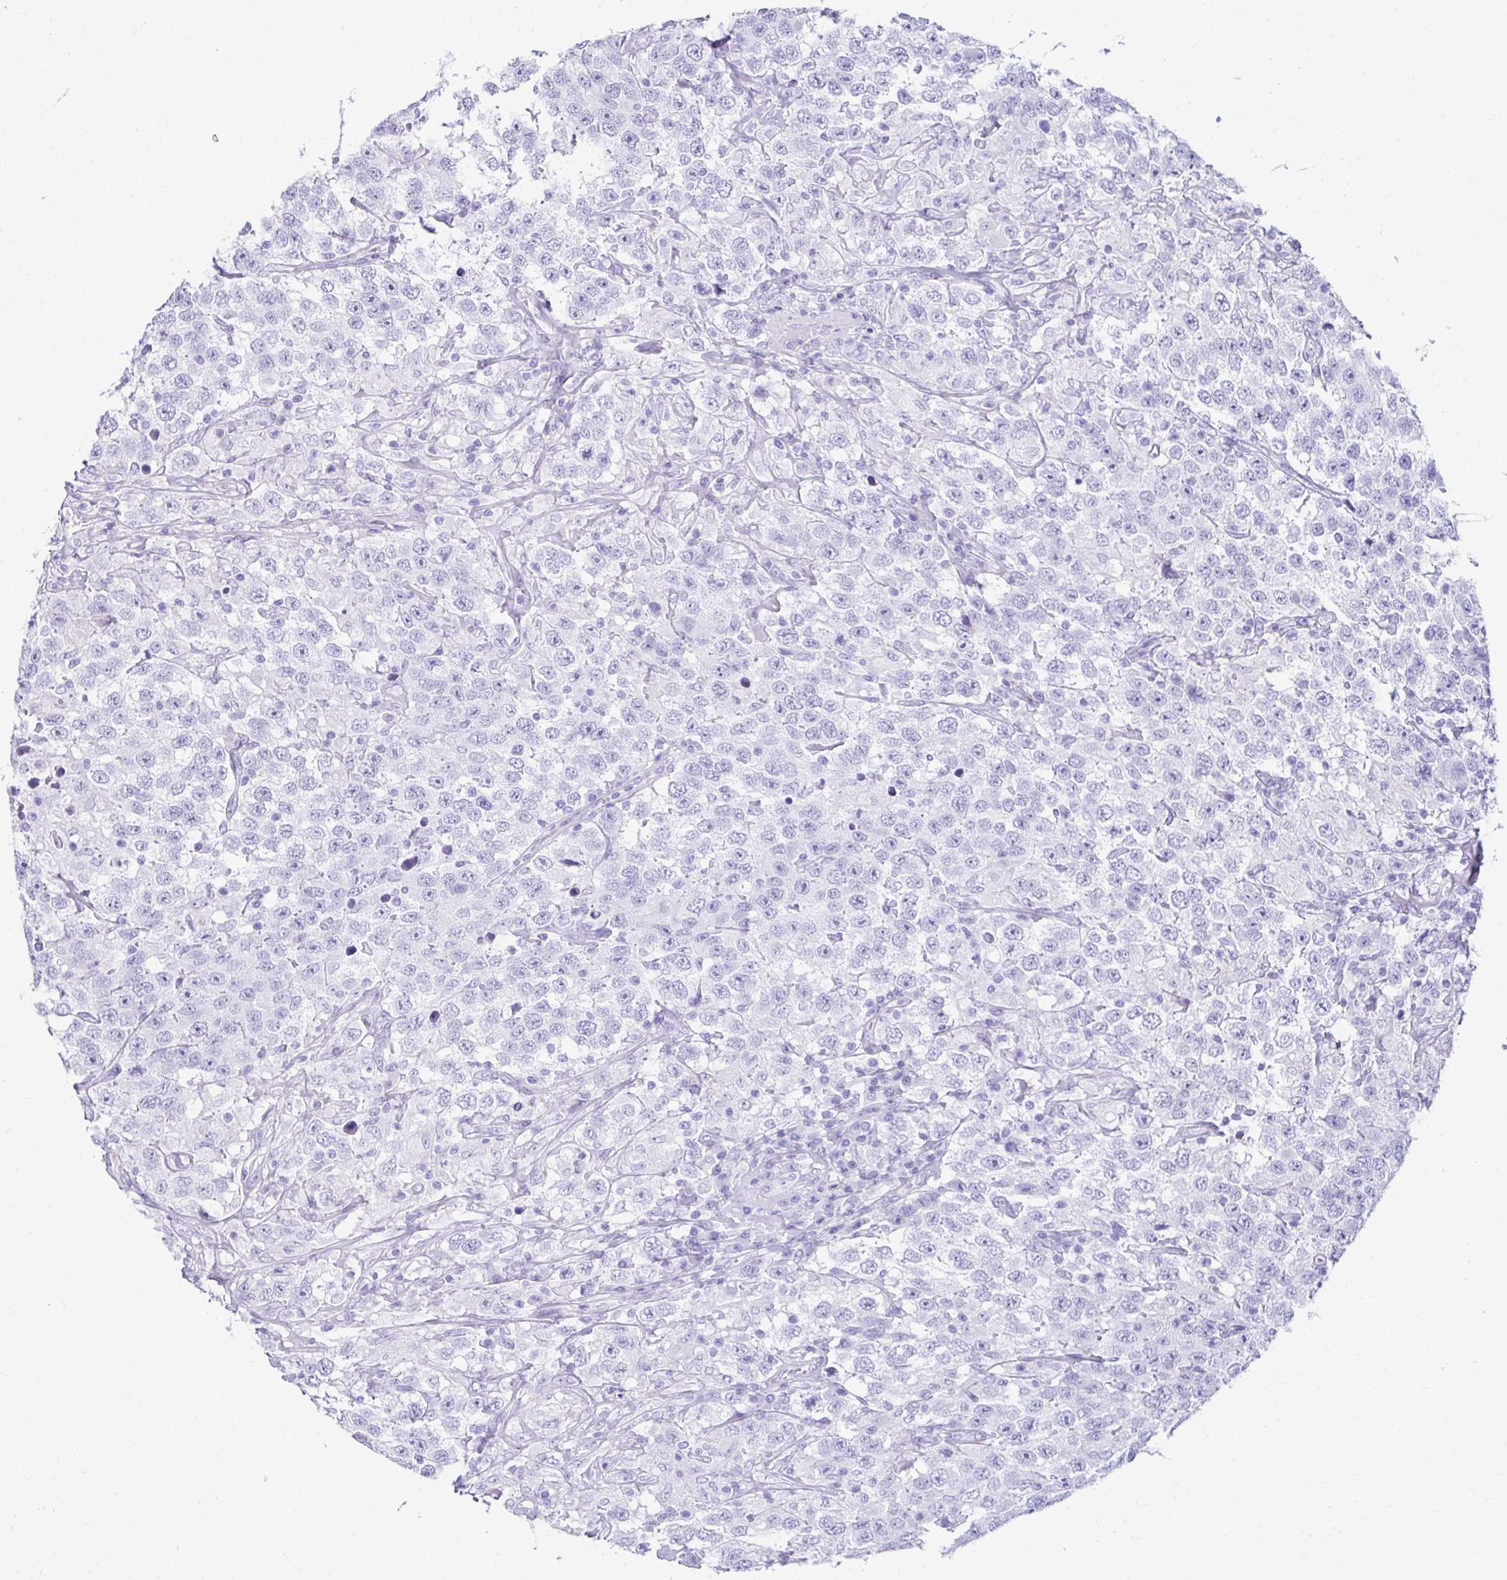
{"staining": {"intensity": "negative", "quantity": "none", "location": "none"}, "tissue": "testis cancer", "cell_type": "Tumor cells", "image_type": "cancer", "snomed": [{"axis": "morphology", "description": "Seminoma, NOS"}, {"axis": "topography", "description": "Testis"}], "caption": "Photomicrograph shows no significant protein expression in tumor cells of seminoma (testis). (Immunohistochemistry (ihc), brightfield microscopy, high magnification).", "gene": "ATP4B", "patient": {"sex": "male", "age": 41}}